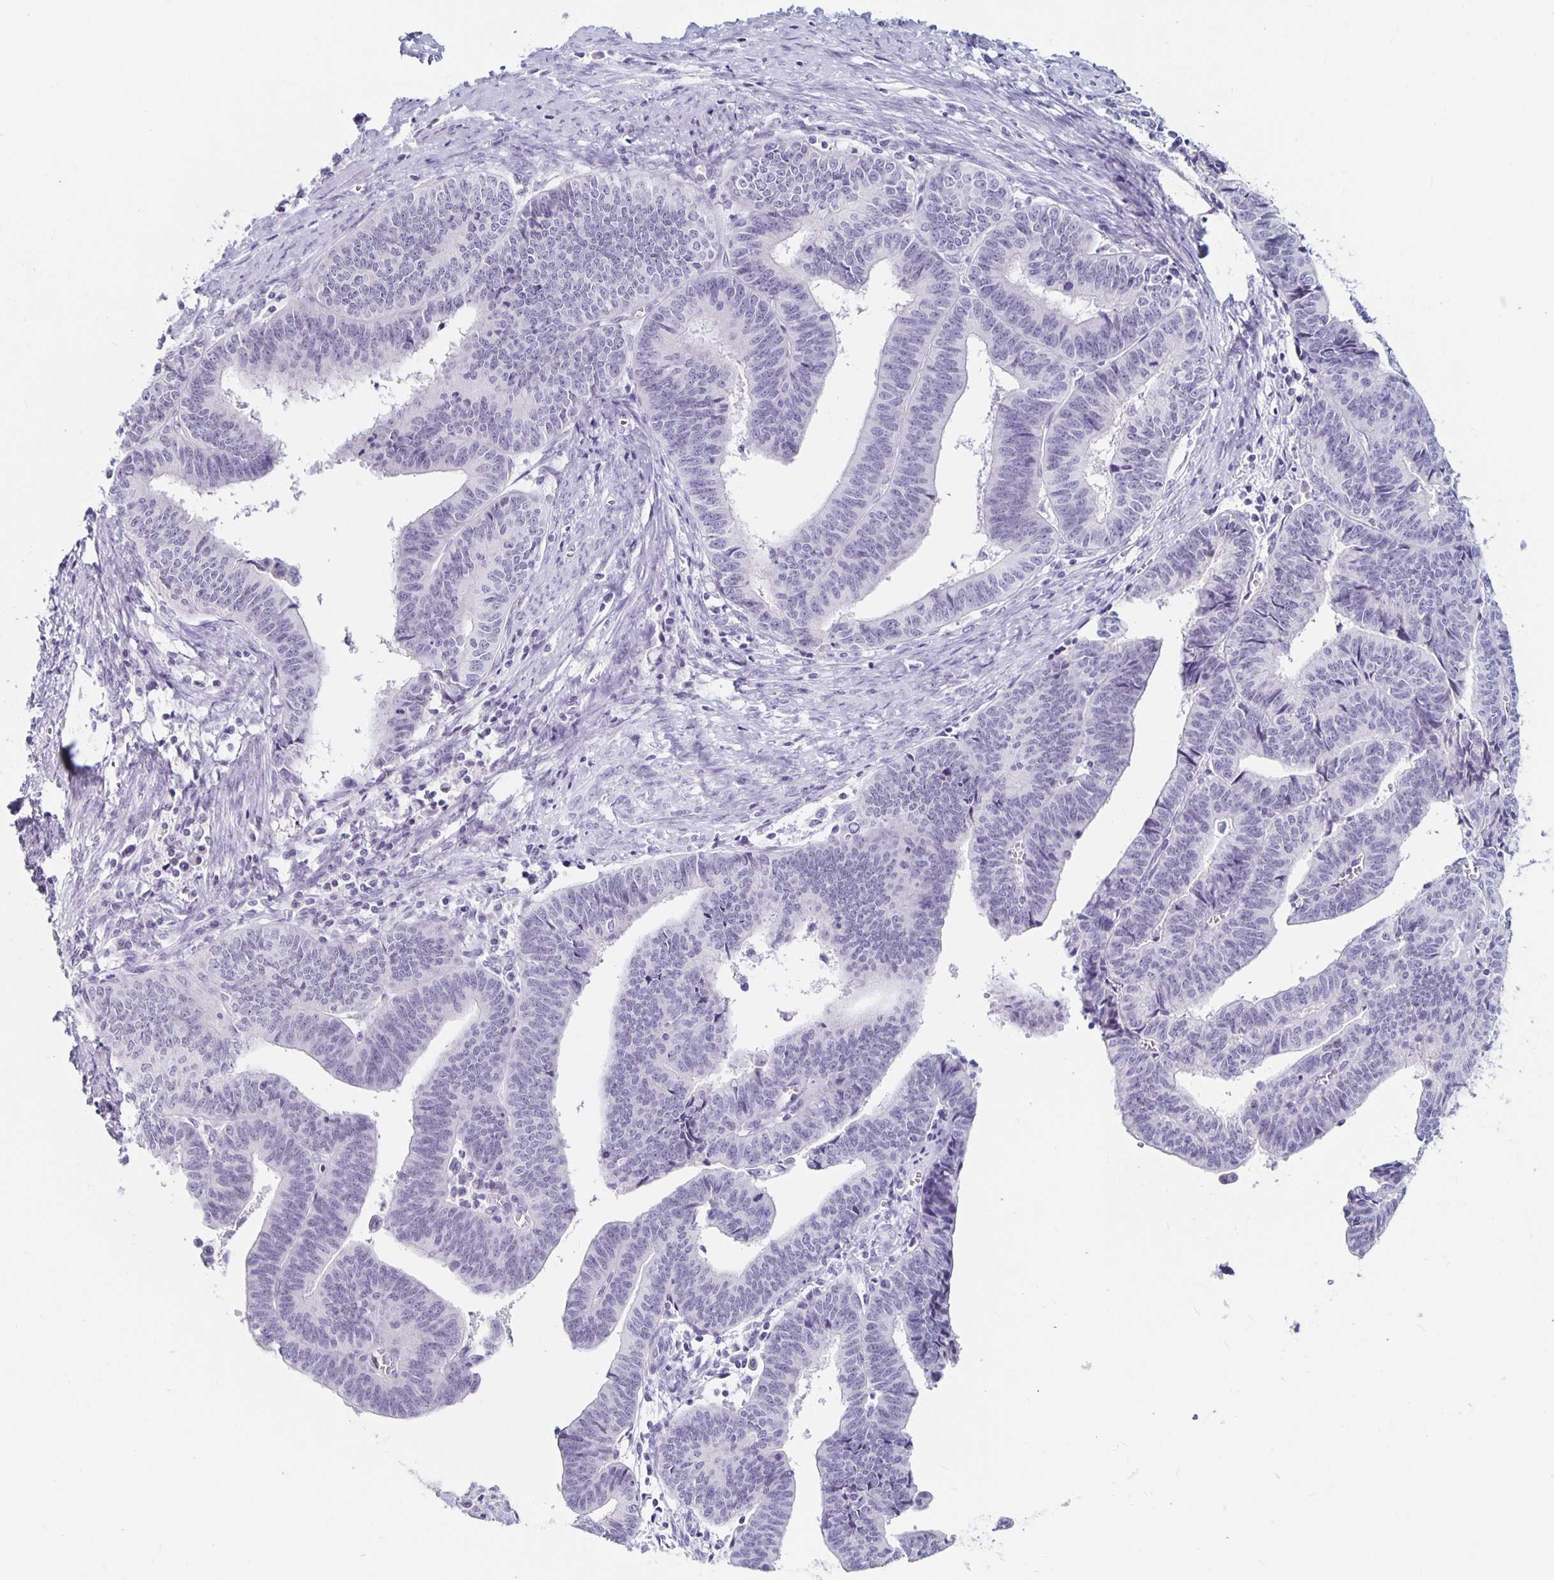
{"staining": {"intensity": "negative", "quantity": "none", "location": "none"}, "tissue": "endometrial cancer", "cell_type": "Tumor cells", "image_type": "cancer", "snomed": [{"axis": "morphology", "description": "Adenocarcinoma, NOS"}, {"axis": "topography", "description": "Endometrium"}], "caption": "Immunohistochemistry micrograph of human adenocarcinoma (endometrial) stained for a protein (brown), which demonstrates no expression in tumor cells.", "gene": "KCNQ2", "patient": {"sex": "female", "age": 65}}